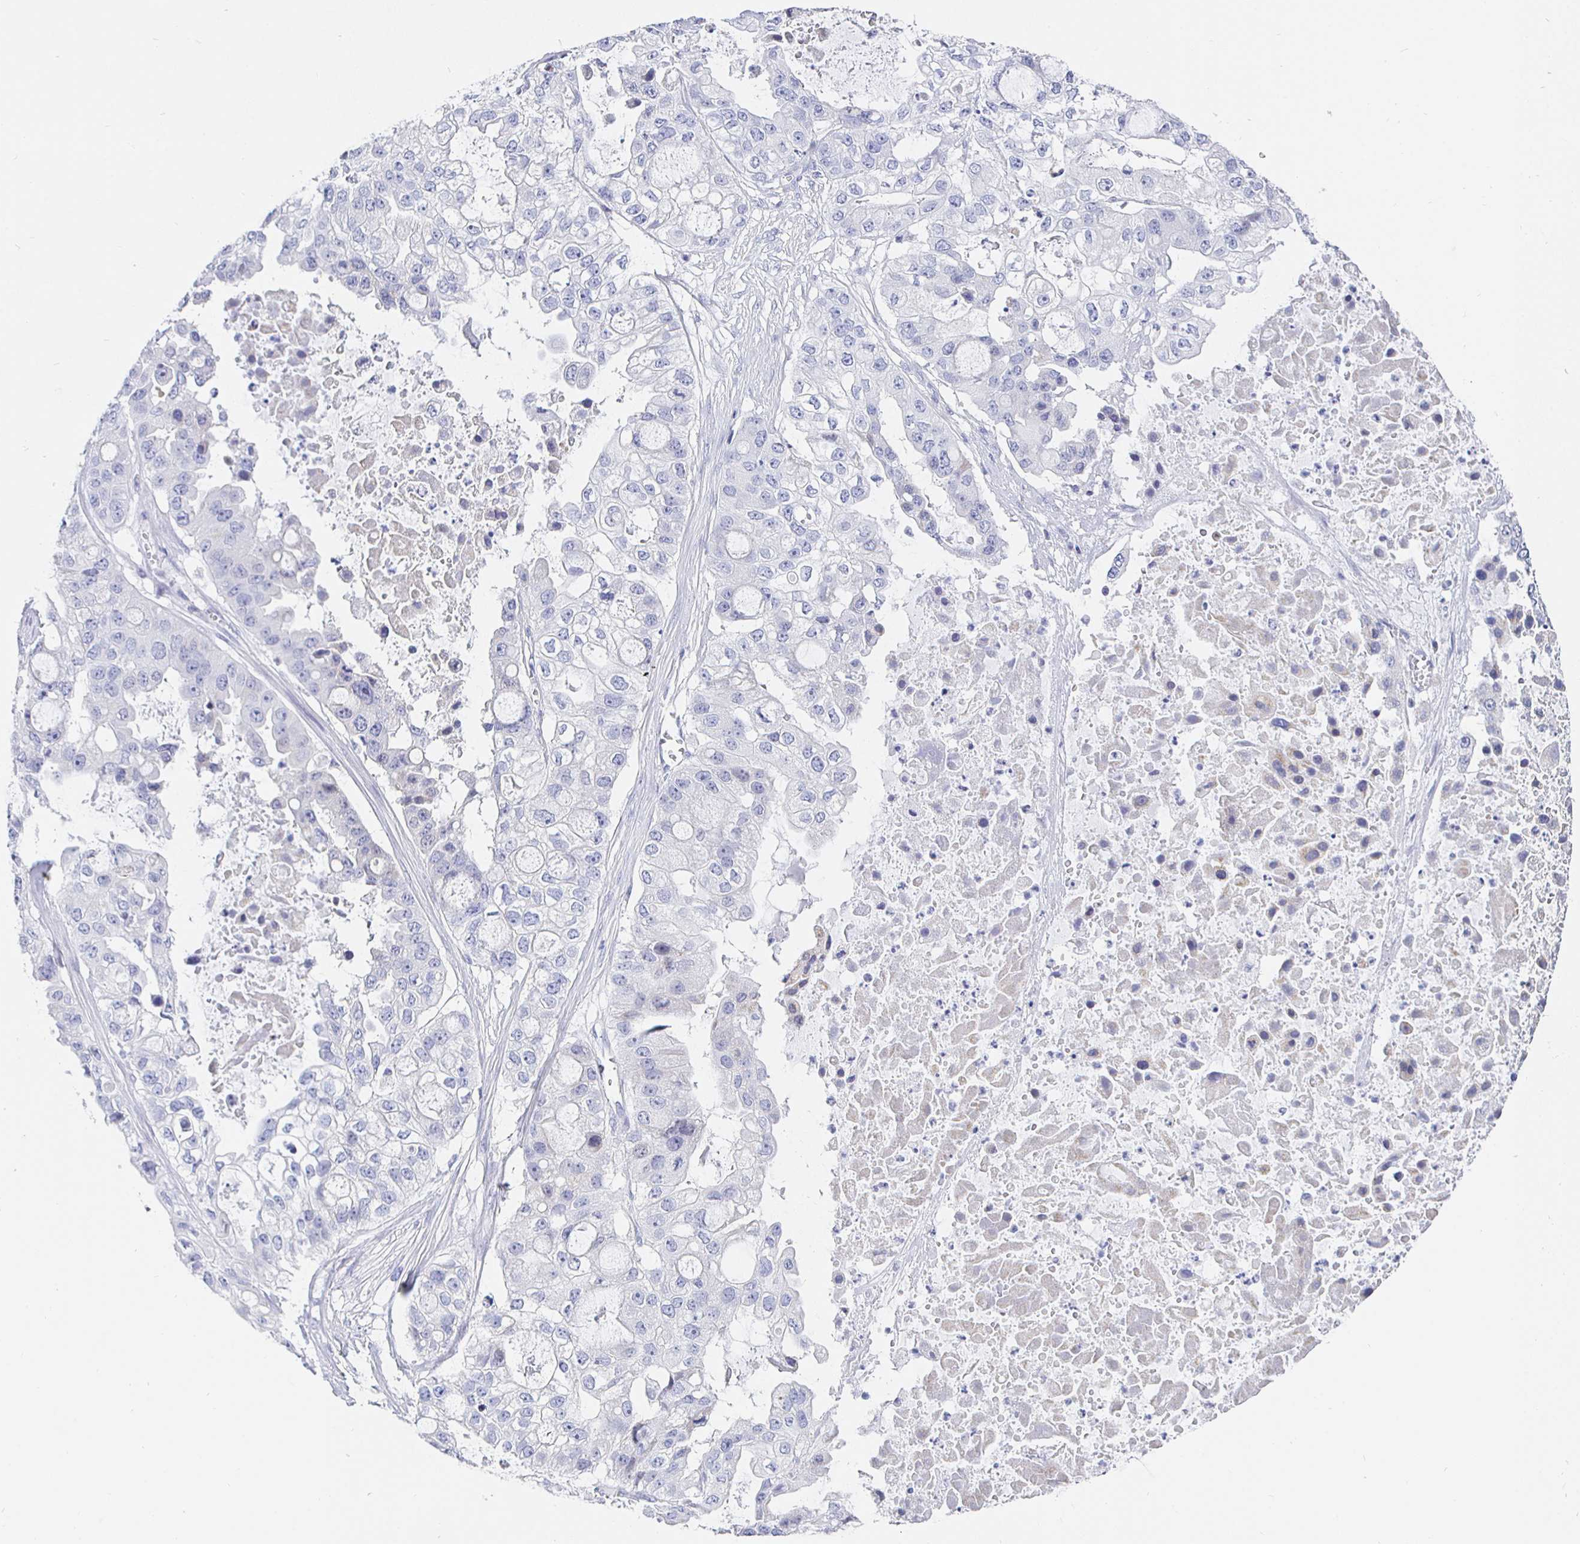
{"staining": {"intensity": "negative", "quantity": "none", "location": "none"}, "tissue": "ovarian cancer", "cell_type": "Tumor cells", "image_type": "cancer", "snomed": [{"axis": "morphology", "description": "Cystadenocarcinoma, serous, NOS"}, {"axis": "topography", "description": "Ovary"}], "caption": "High magnification brightfield microscopy of serous cystadenocarcinoma (ovarian) stained with DAB (3,3'-diaminobenzidine) (brown) and counterstained with hematoxylin (blue): tumor cells show no significant staining. The staining was performed using DAB to visualize the protein expression in brown, while the nuclei were stained in blue with hematoxylin (Magnification: 20x).", "gene": "CR2", "patient": {"sex": "female", "age": 56}}